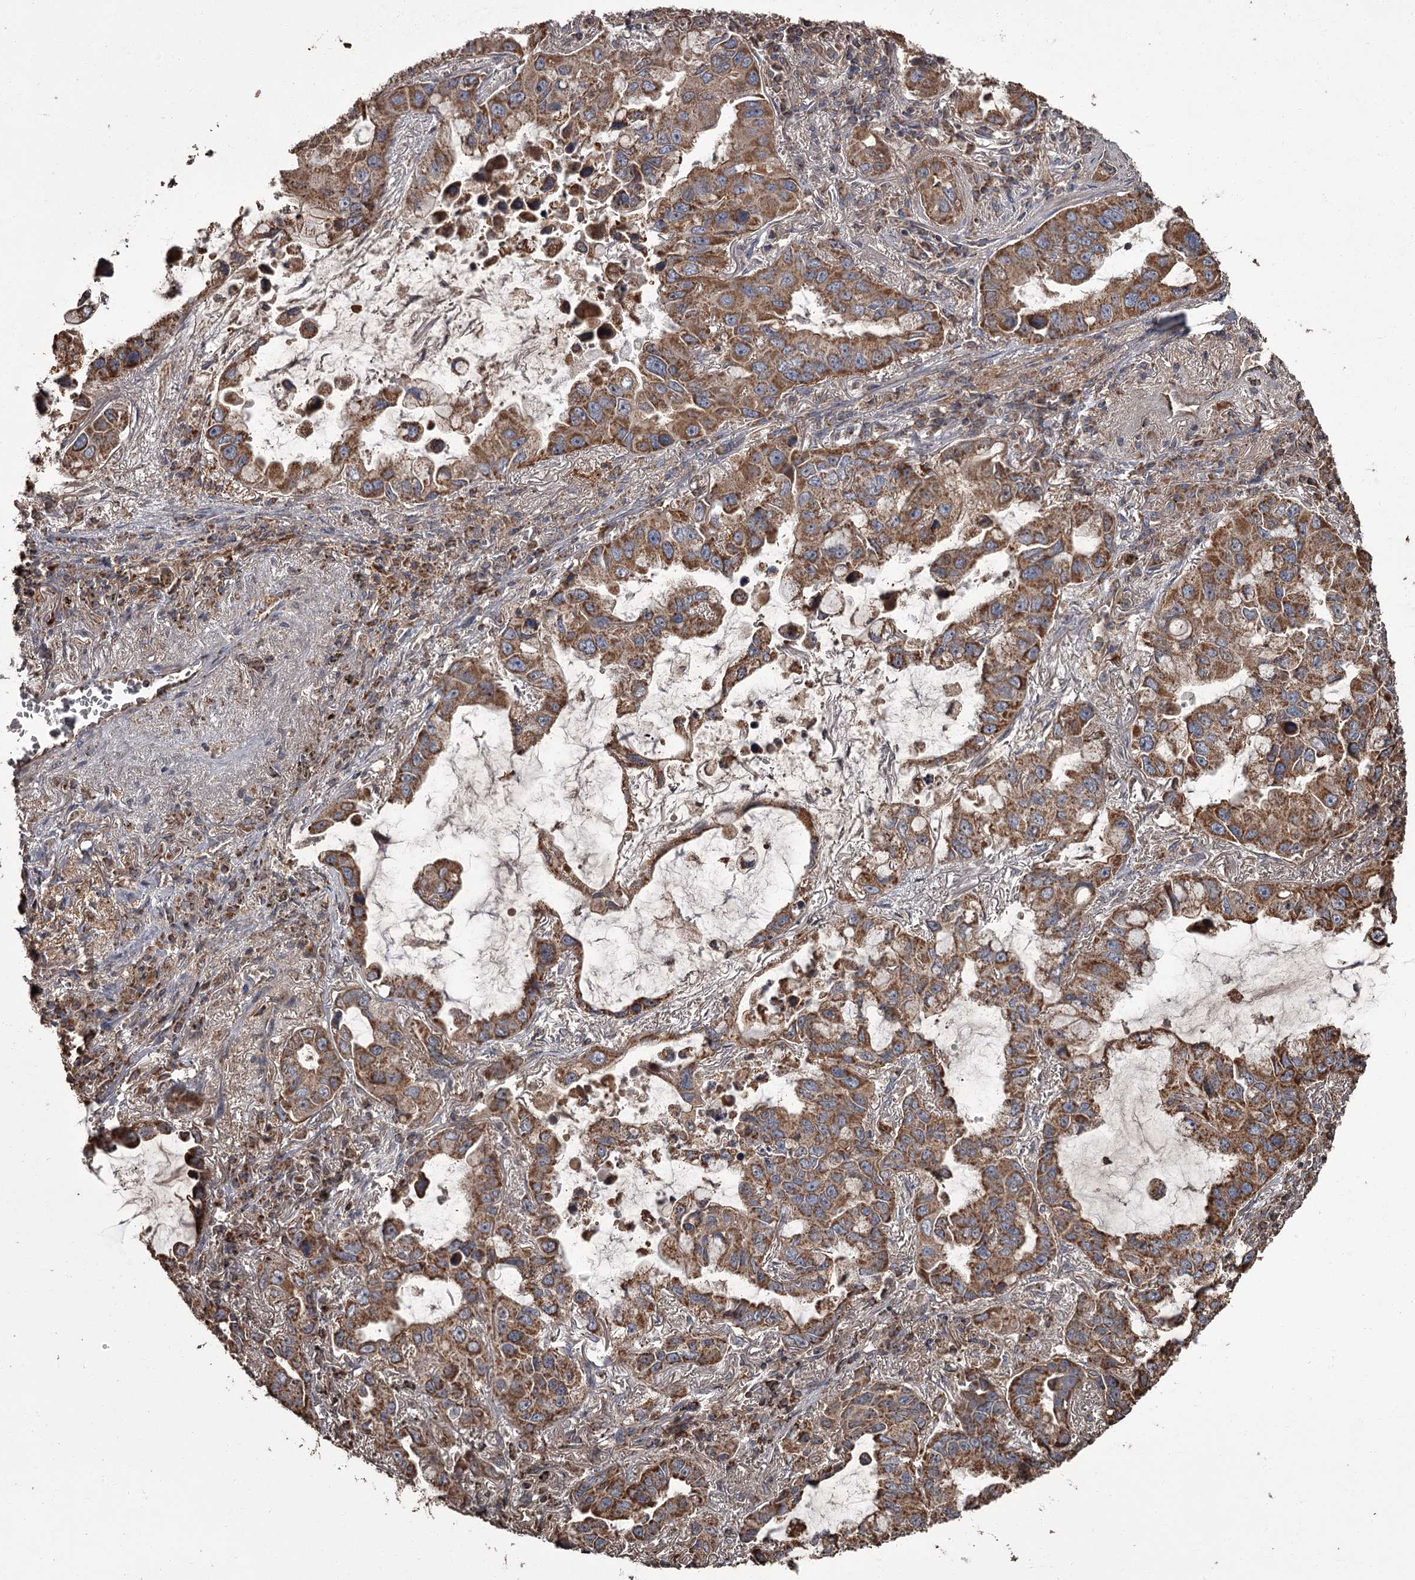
{"staining": {"intensity": "strong", "quantity": ">75%", "location": "cytoplasmic/membranous"}, "tissue": "lung cancer", "cell_type": "Tumor cells", "image_type": "cancer", "snomed": [{"axis": "morphology", "description": "Adenocarcinoma, NOS"}, {"axis": "topography", "description": "Lung"}], "caption": "Immunohistochemical staining of adenocarcinoma (lung) demonstrates high levels of strong cytoplasmic/membranous staining in about >75% of tumor cells. (Stains: DAB (3,3'-diaminobenzidine) in brown, nuclei in blue, Microscopy: brightfield microscopy at high magnification).", "gene": "THAP9", "patient": {"sex": "male", "age": 64}}